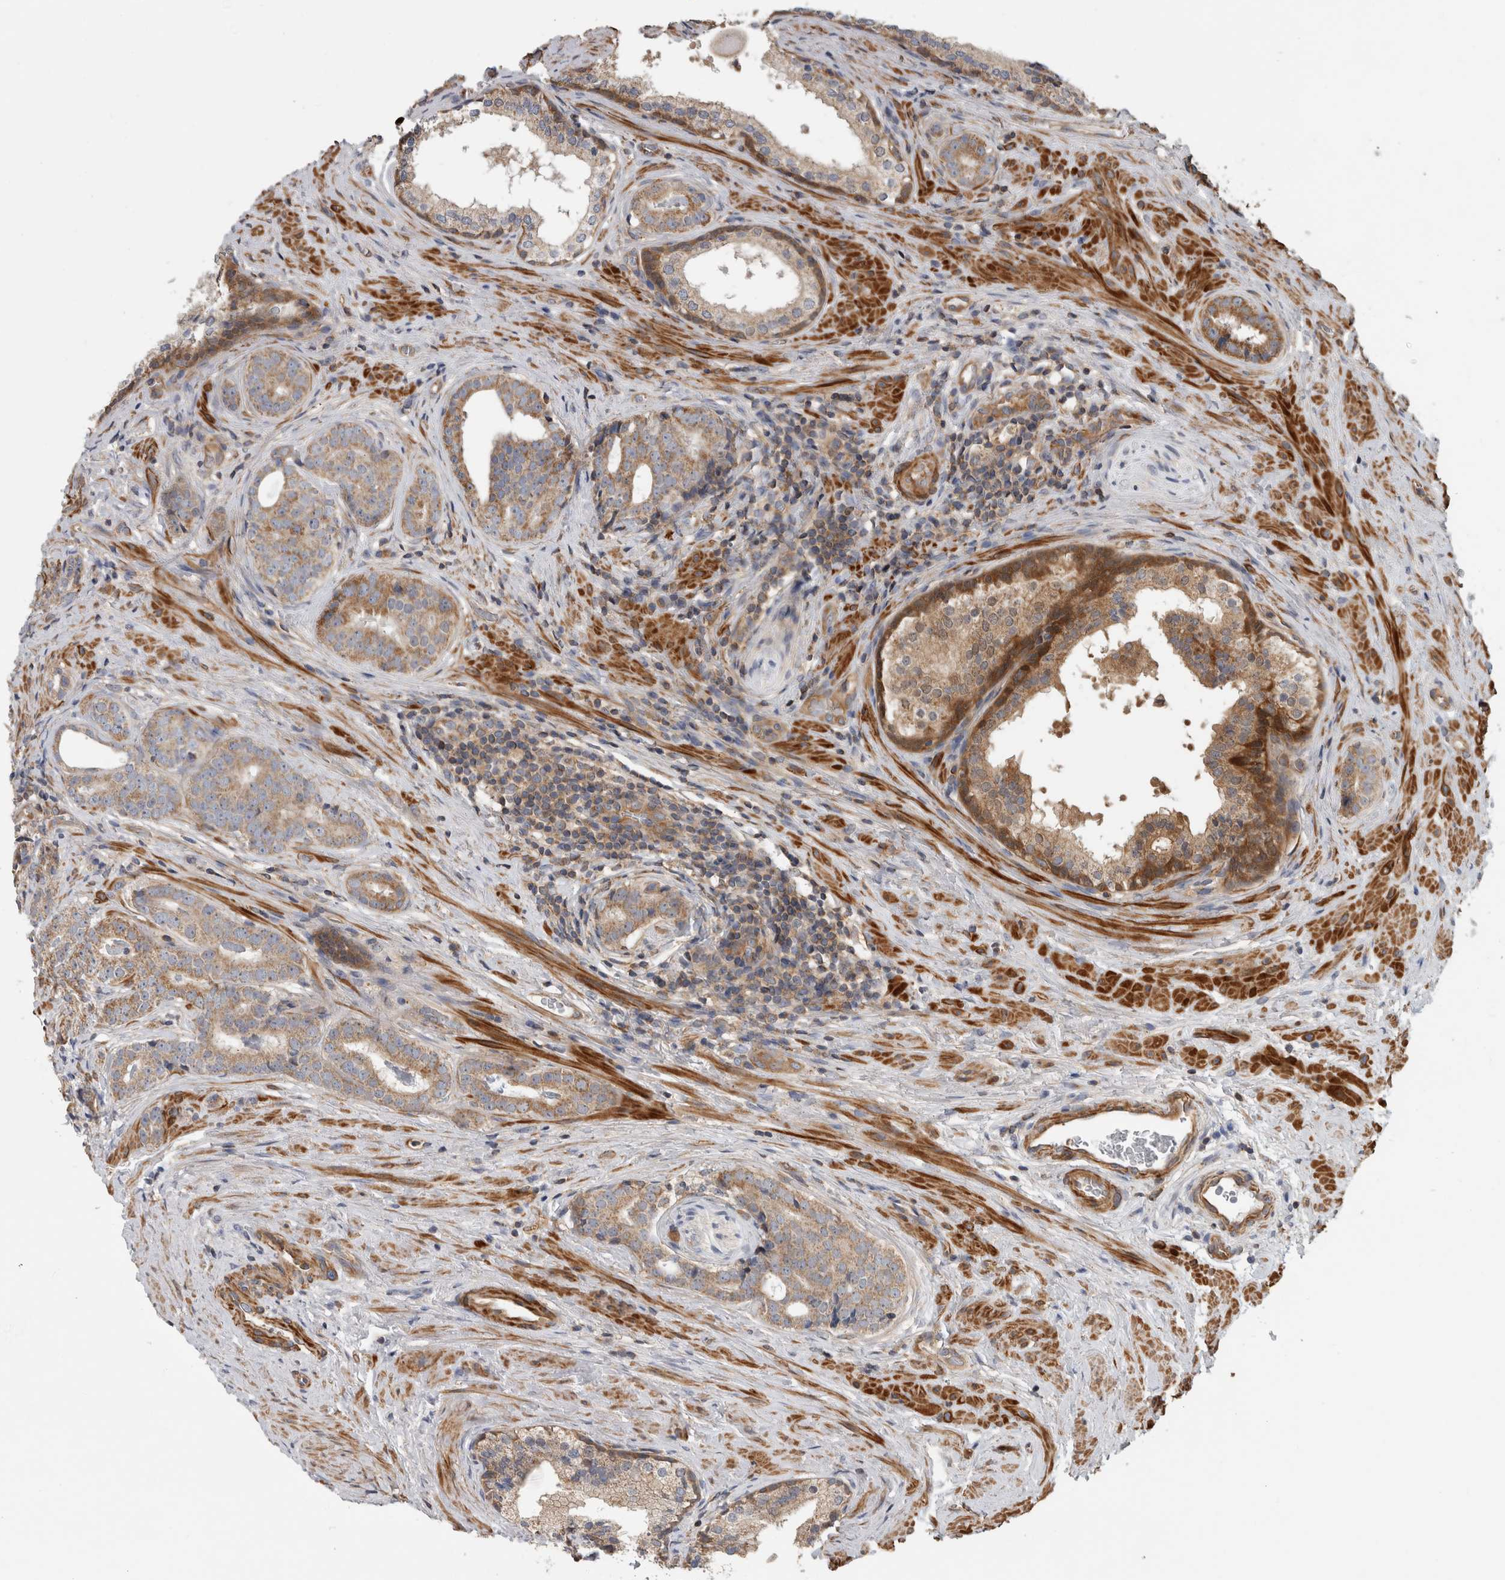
{"staining": {"intensity": "weak", "quantity": ">75%", "location": "cytoplasmic/membranous"}, "tissue": "prostate cancer", "cell_type": "Tumor cells", "image_type": "cancer", "snomed": [{"axis": "morphology", "description": "Adenocarcinoma, High grade"}, {"axis": "topography", "description": "Prostate"}], "caption": "Brown immunohistochemical staining in prostate cancer (adenocarcinoma (high-grade)) shows weak cytoplasmic/membranous staining in about >75% of tumor cells. (DAB = brown stain, brightfield microscopy at high magnification).", "gene": "SFXN2", "patient": {"sex": "male", "age": 56}}